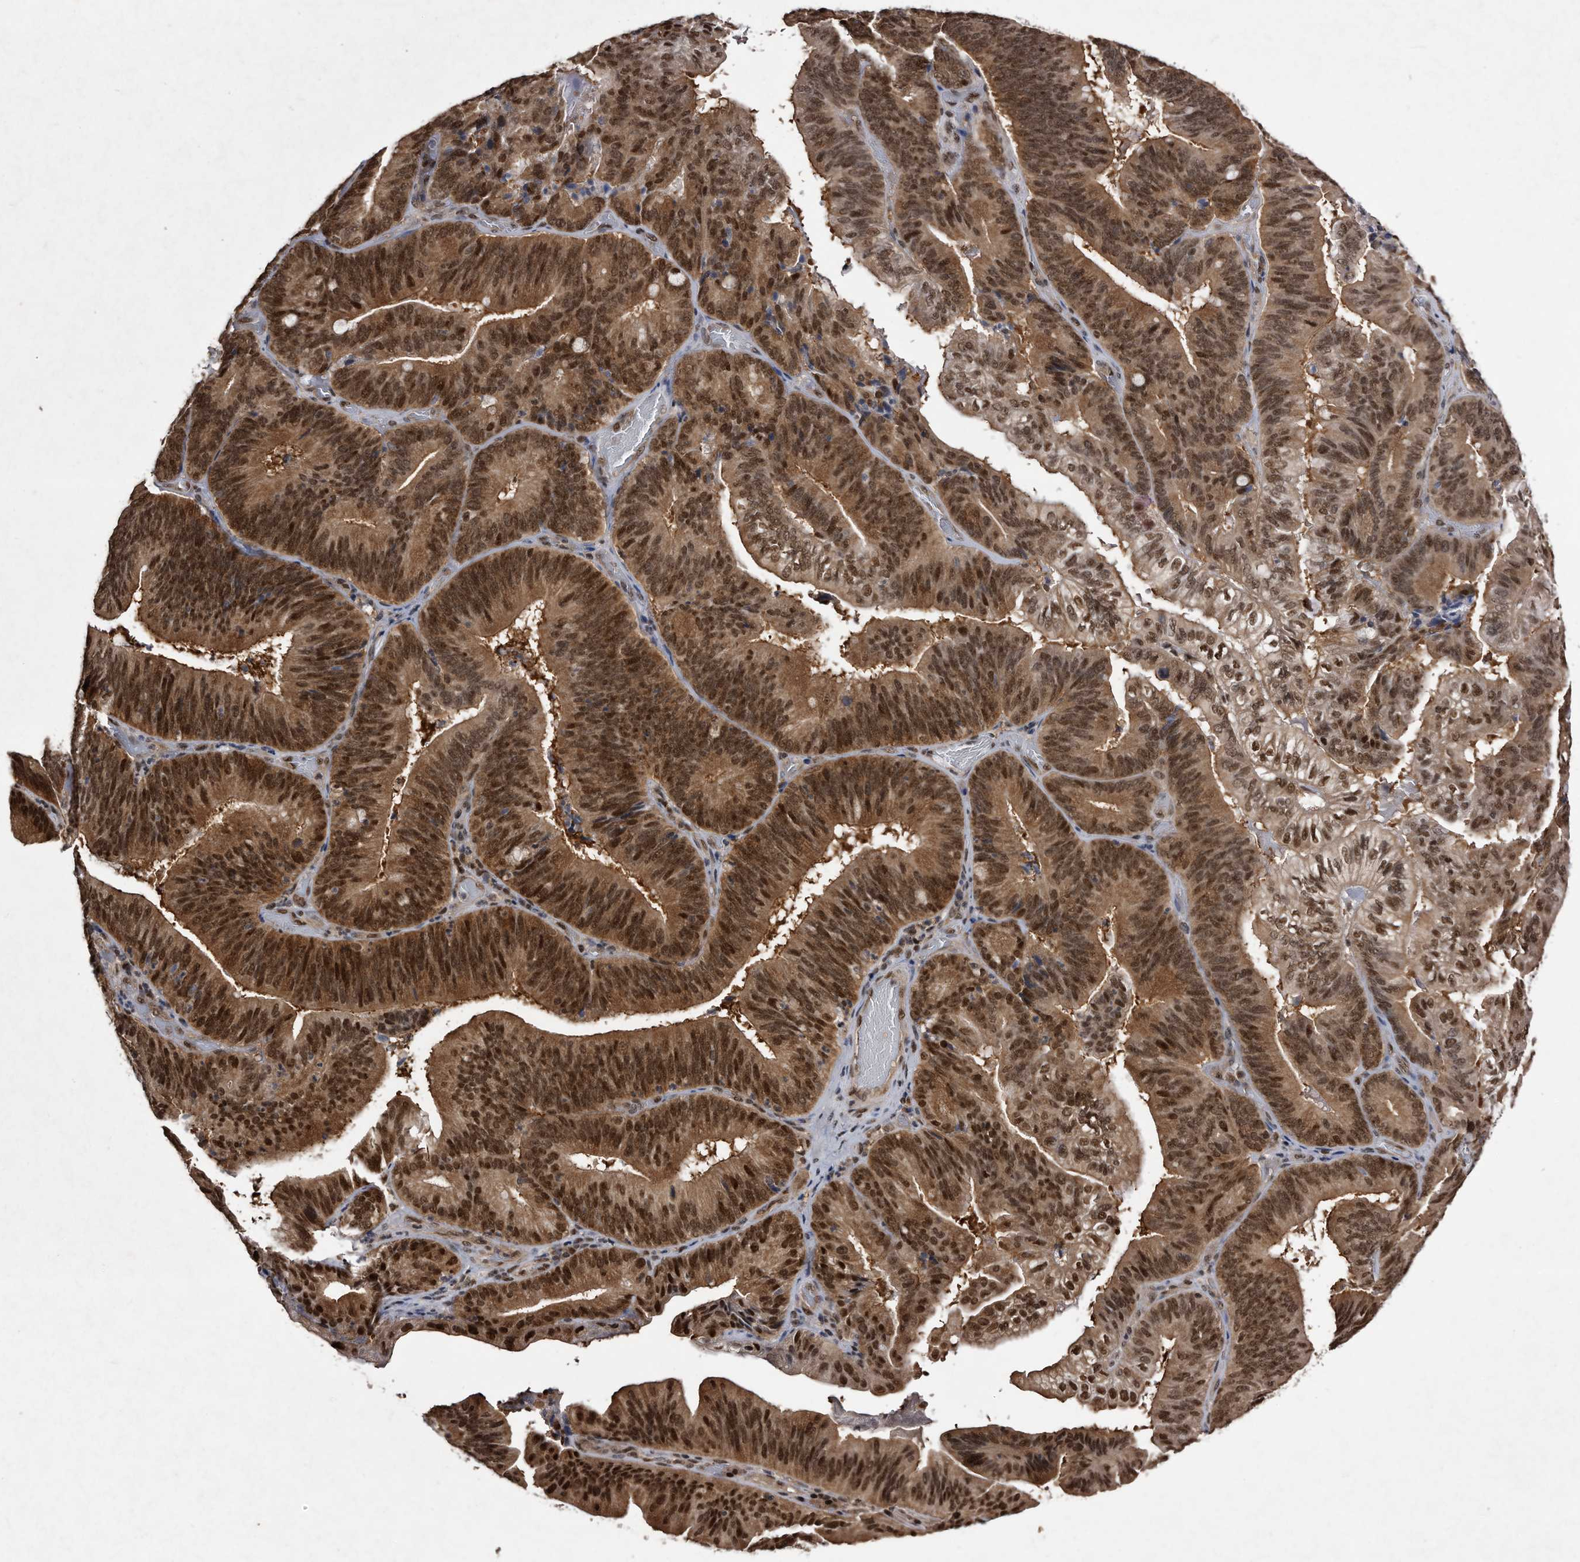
{"staining": {"intensity": "strong", "quantity": ">75%", "location": "cytoplasmic/membranous,nuclear"}, "tissue": "pancreatic cancer", "cell_type": "Tumor cells", "image_type": "cancer", "snomed": [{"axis": "morphology", "description": "Adenocarcinoma, NOS"}, {"axis": "topography", "description": "Pancreas"}], "caption": "An IHC photomicrograph of tumor tissue is shown. Protein staining in brown highlights strong cytoplasmic/membranous and nuclear positivity in pancreatic cancer within tumor cells. The protein is stained brown, and the nuclei are stained in blue (DAB IHC with brightfield microscopy, high magnification).", "gene": "RAD23B", "patient": {"sex": "male", "age": 82}}